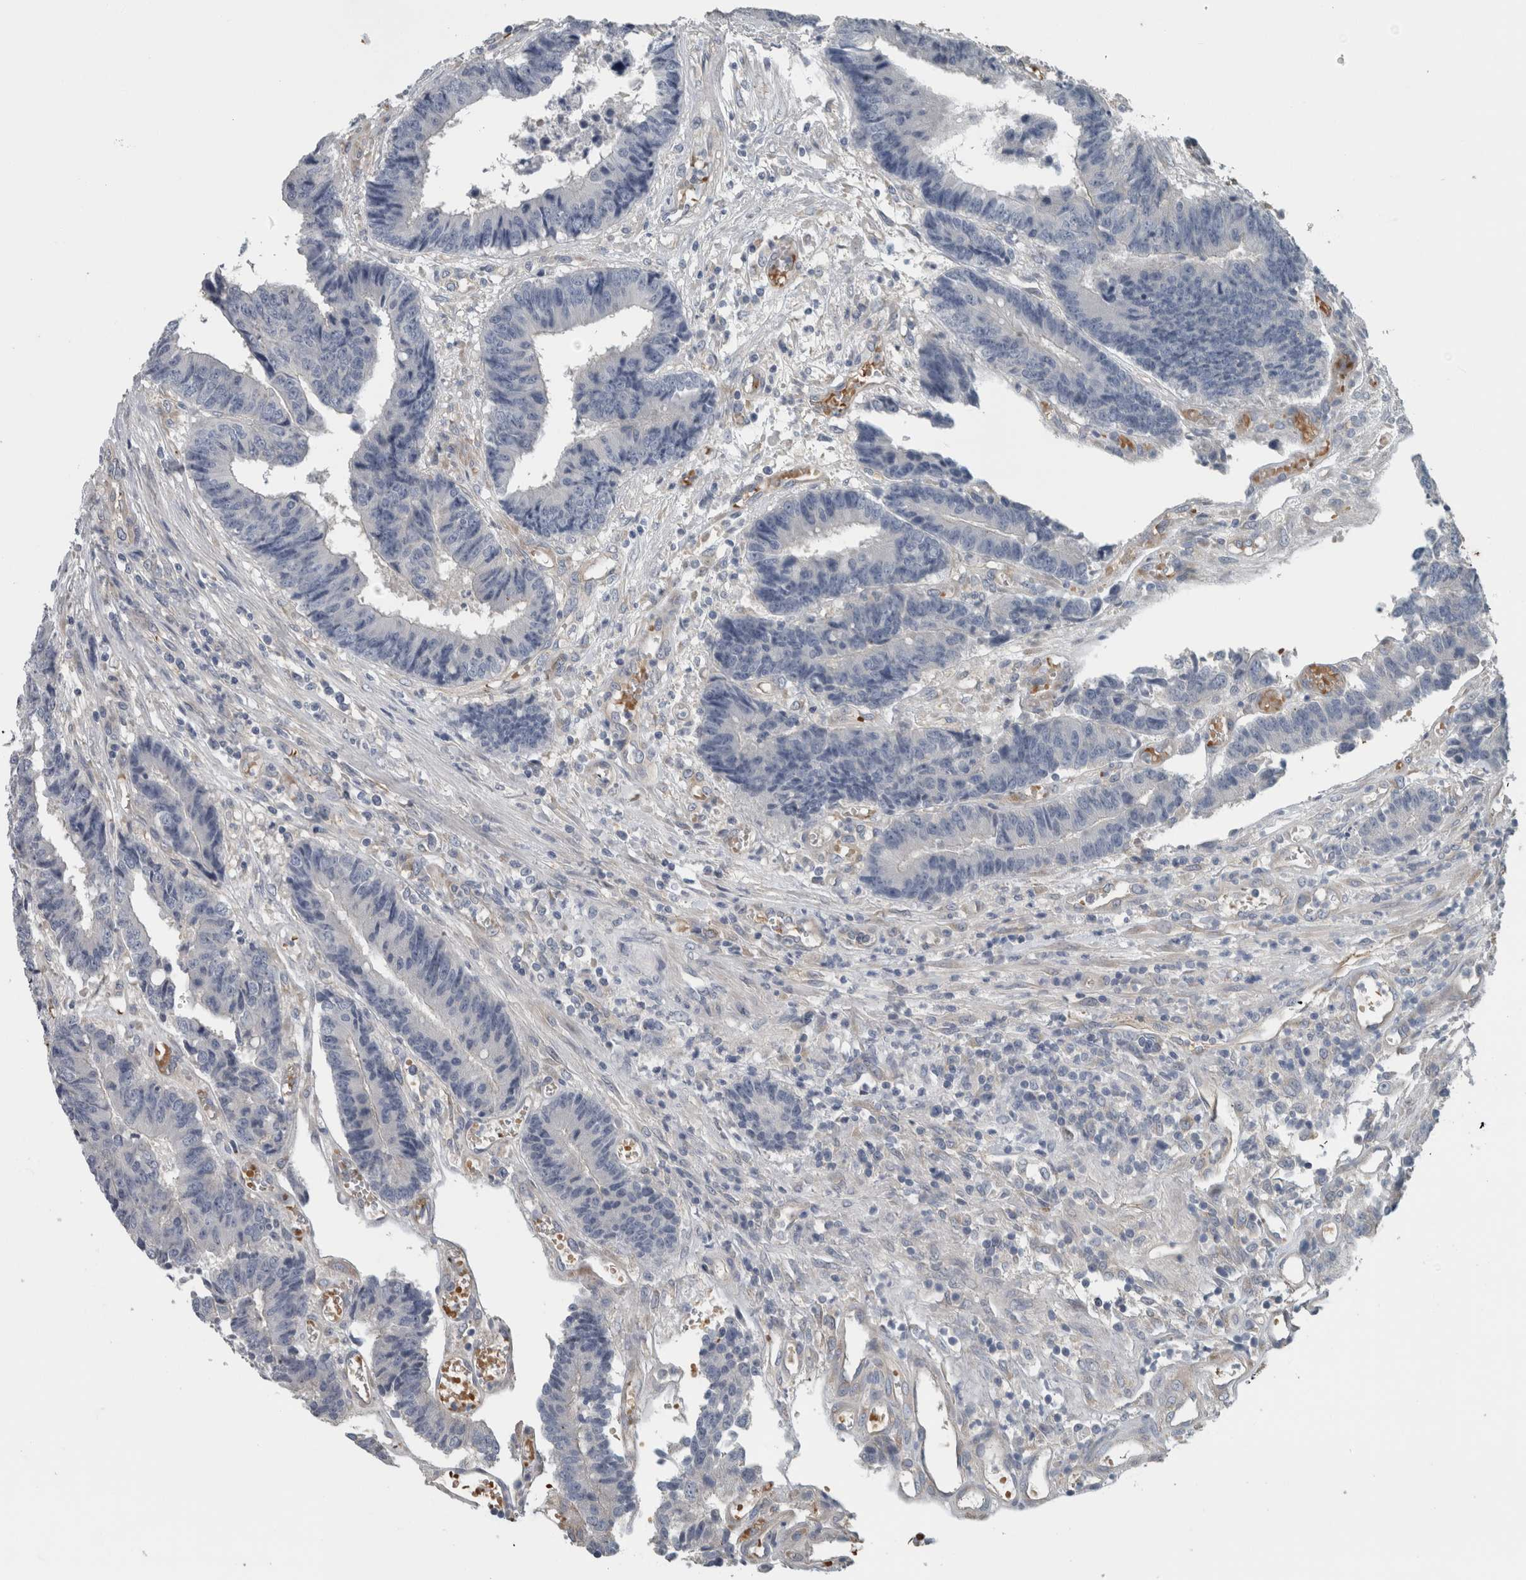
{"staining": {"intensity": "negative", "quantity": "none", "location": "none"}, "tissue": "colorectal cancer", "cell_type": "Tumor cells", "image_type": "cancer", "snomed": [{"axis": "morphology", "description": "Adenocarcinoma, NOS"}, {"axis": "topography", "description": "Rectum"}], "caption": "The photomicrograph displays no staining of tumor cells in adenocarcinoma (colorectal).", "gene": "SH3GL2", "patient": {"sex": "male", "age": 84}}